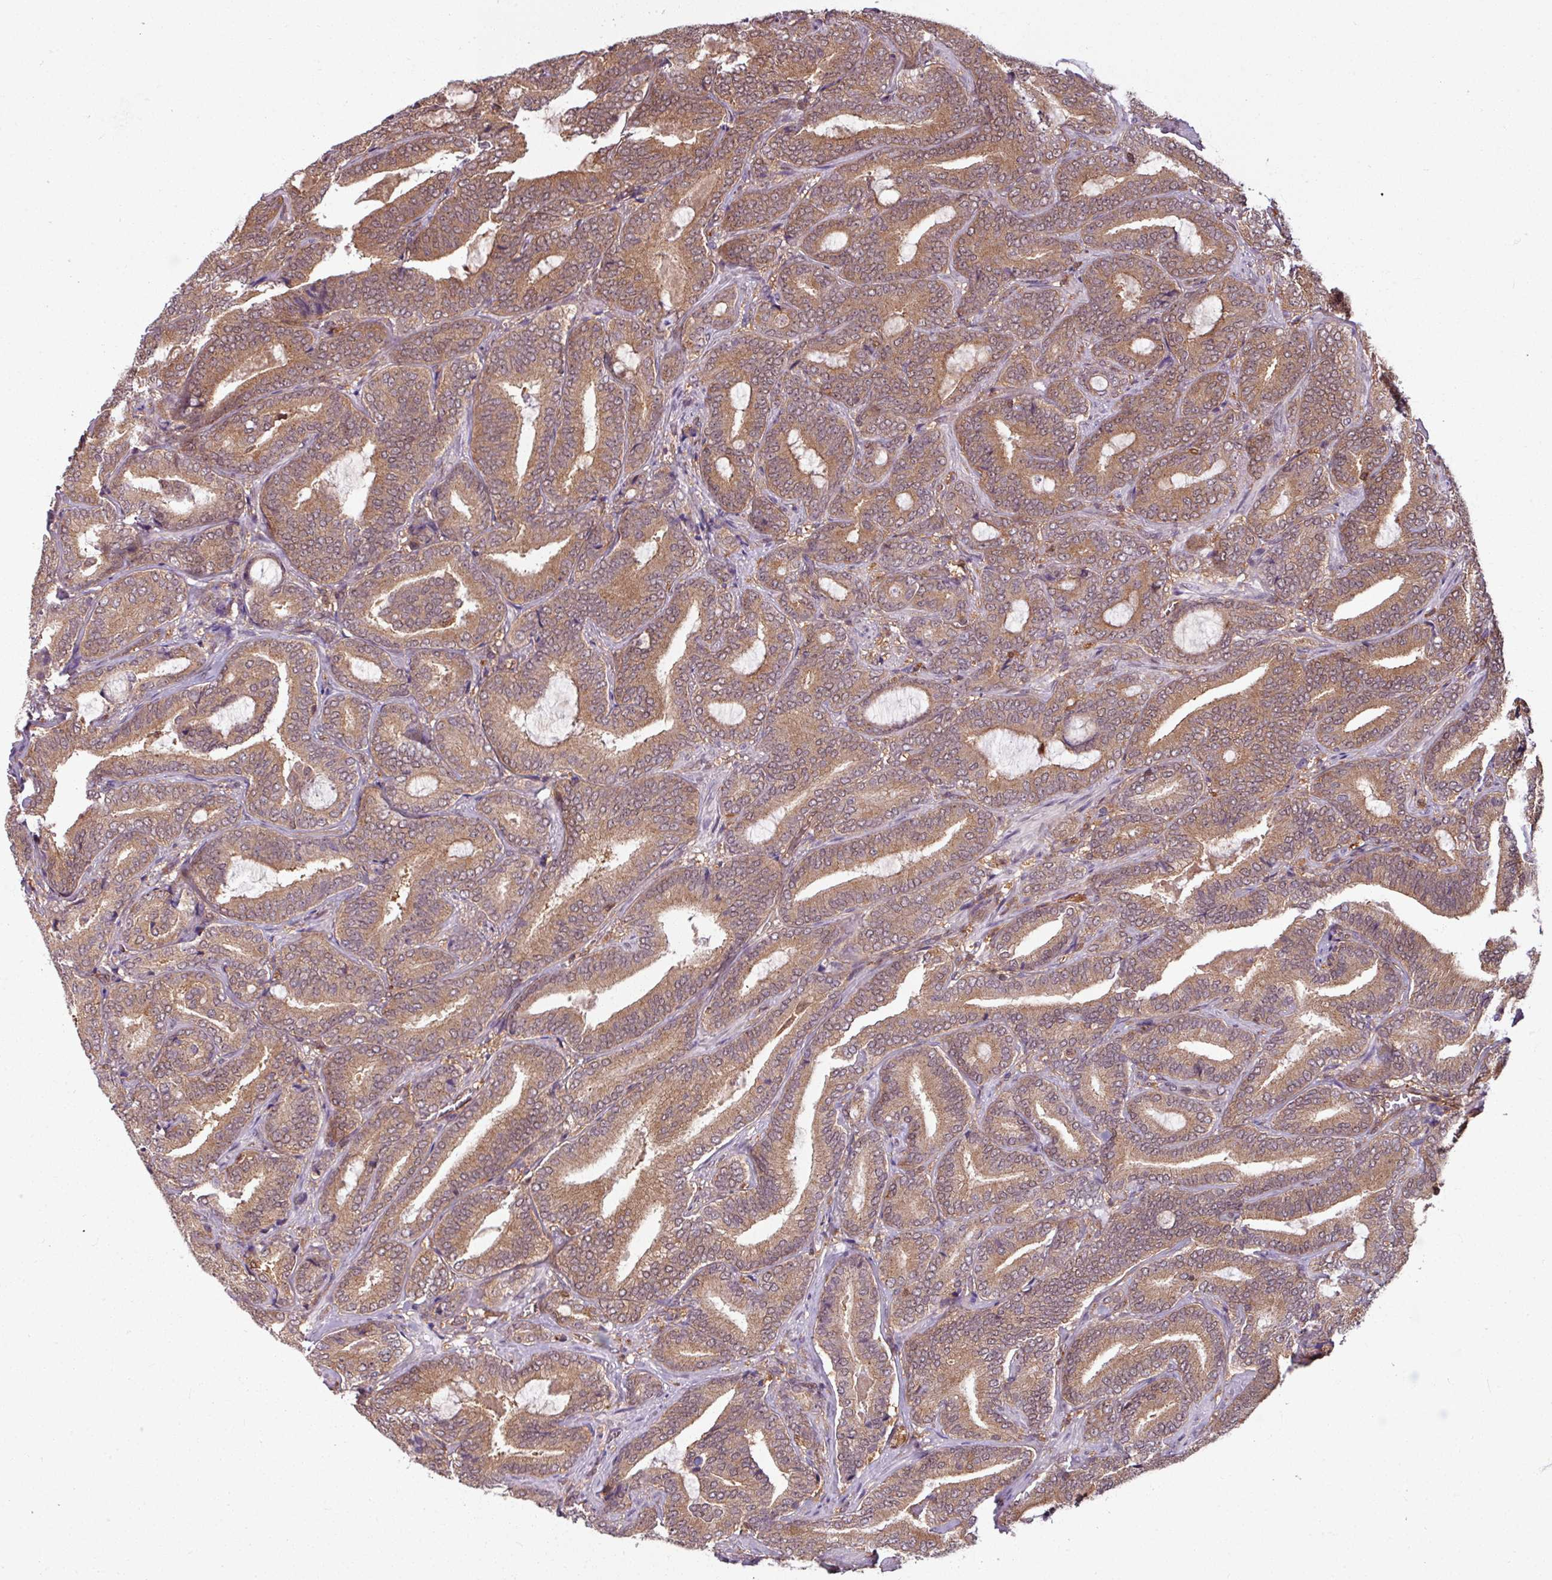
{"staining": {"intensity": "moderate", "quantity": ">75%", "location": "cytoplasmic/membranous"}, "tissue": "prostate cancer", "cell_type": "Tumor cells", "image_type": "cancer", "snomed": [{"axis": "morphology", "description": "Adenocarcinoma, Low grade"}, {"axis": "topography", "description": "Prostate and seminal vesicle, NOS"}], "caption": "The micrograph displays a brown stain indicating the presence of a protein in the cytoplasmic/membranous of tumor cells in prostate cancer (adenocarcinoma (low-grade)). The staining was performed using DAB, with brown indicating positive protein expression. Nuclei are stained blue with hematoxylin.", "gene": "KCTD11", "patient": {"sex": "male", "age": 61}}